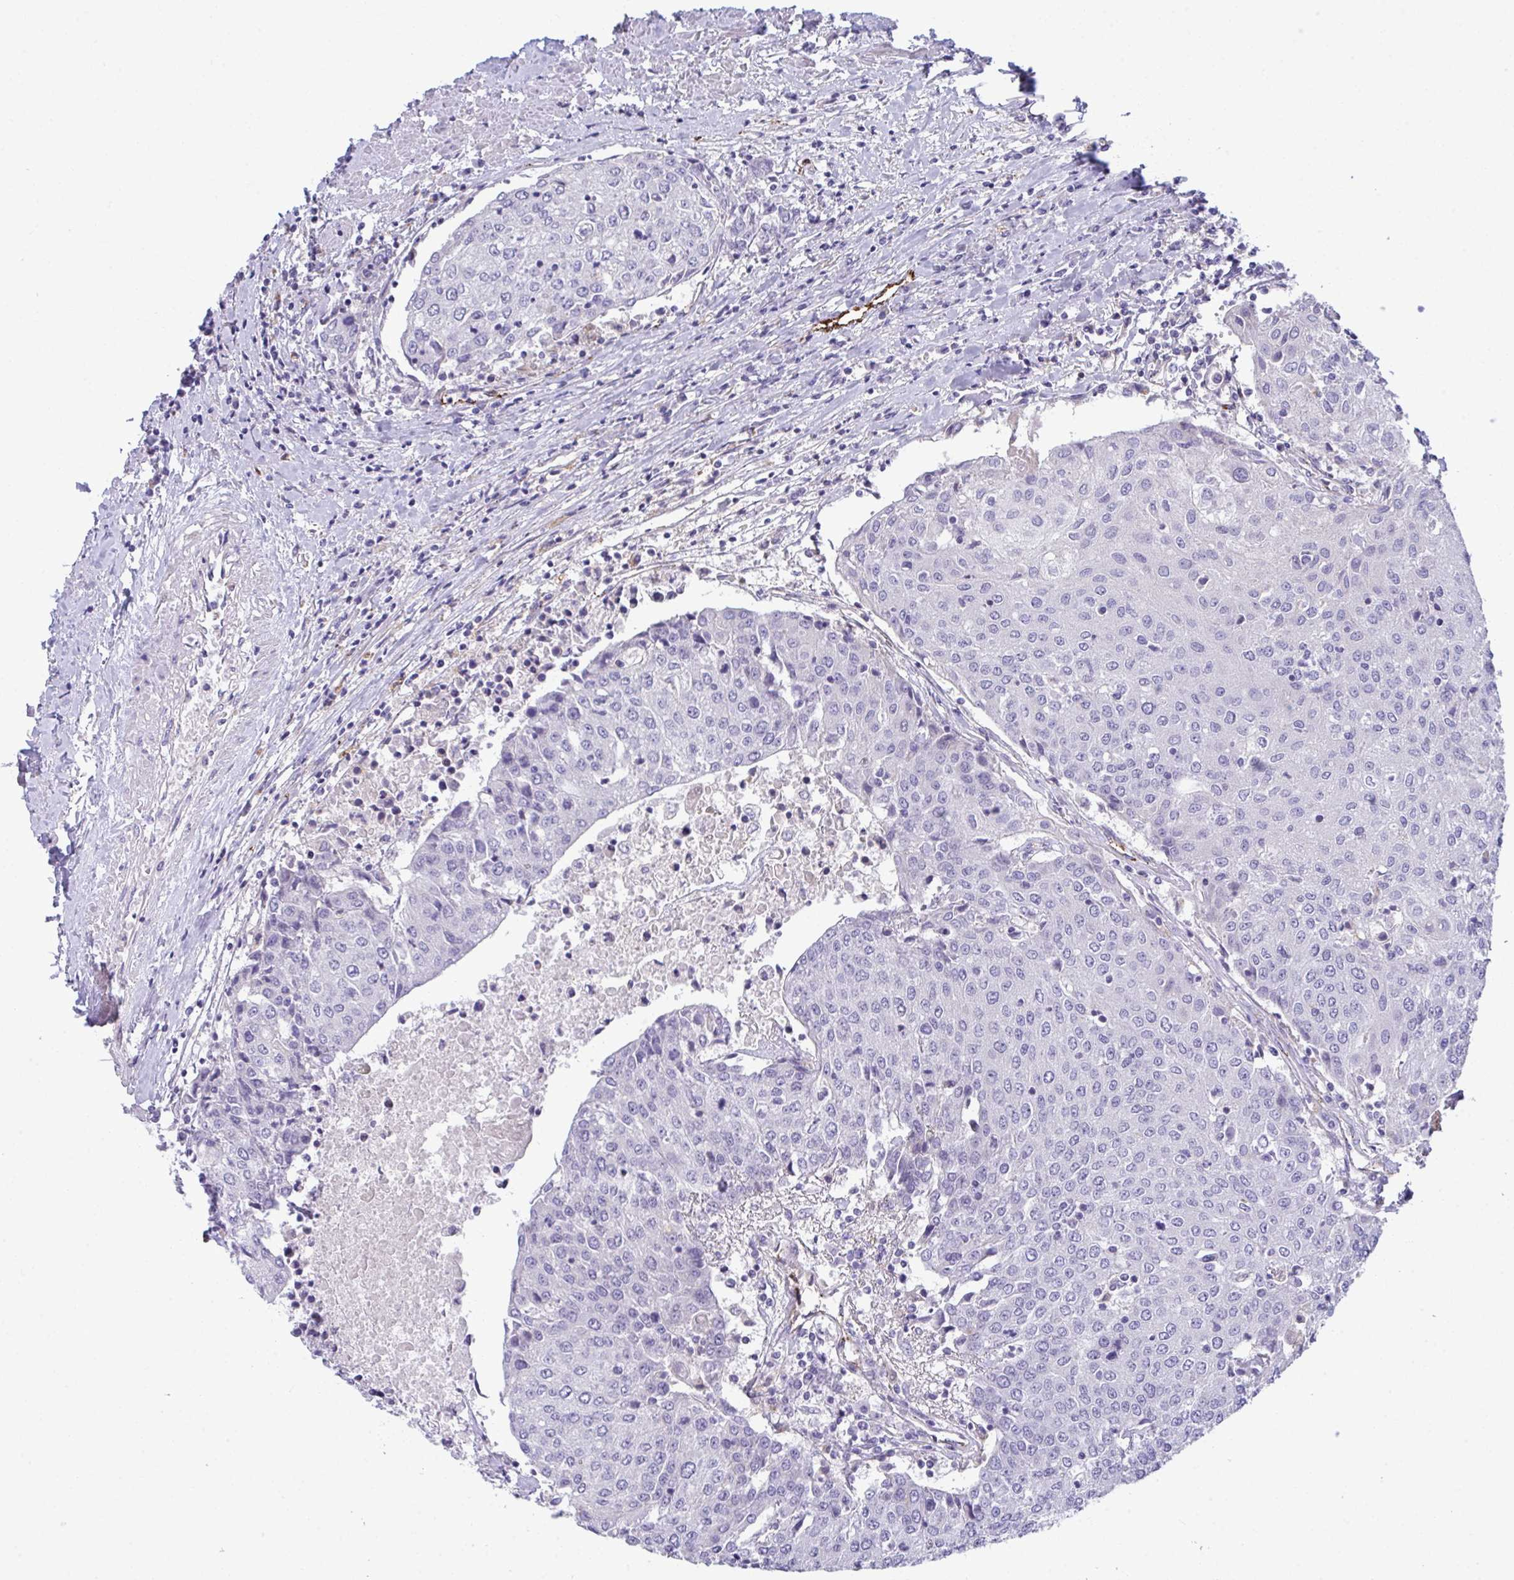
{"staining": {"intensity": "negative", "quantity": "none", "location": "none"}, "tissue": "urothelial cancer", "cell_type": "Tumor cells", "image_type": "cancer", "snomed": [{"axis": "morphology", "description": "Urothelial carcinoma, High grade"}, {"axis": "topography", "description": "Urinary bladder"}], "caption": "High power microscopy histopathology image of an immunohistochemistry micrograph of high-grade urothelial carcinoma, revealing no significant expression in tumor cells. (DAB (3,3'-diaminobenzidine) immunohistochemistry visualized using brightfield microscopy, high magnification).", "gene": "TOR1AIP2", "patient": {"sex": "female", "age": 85}}